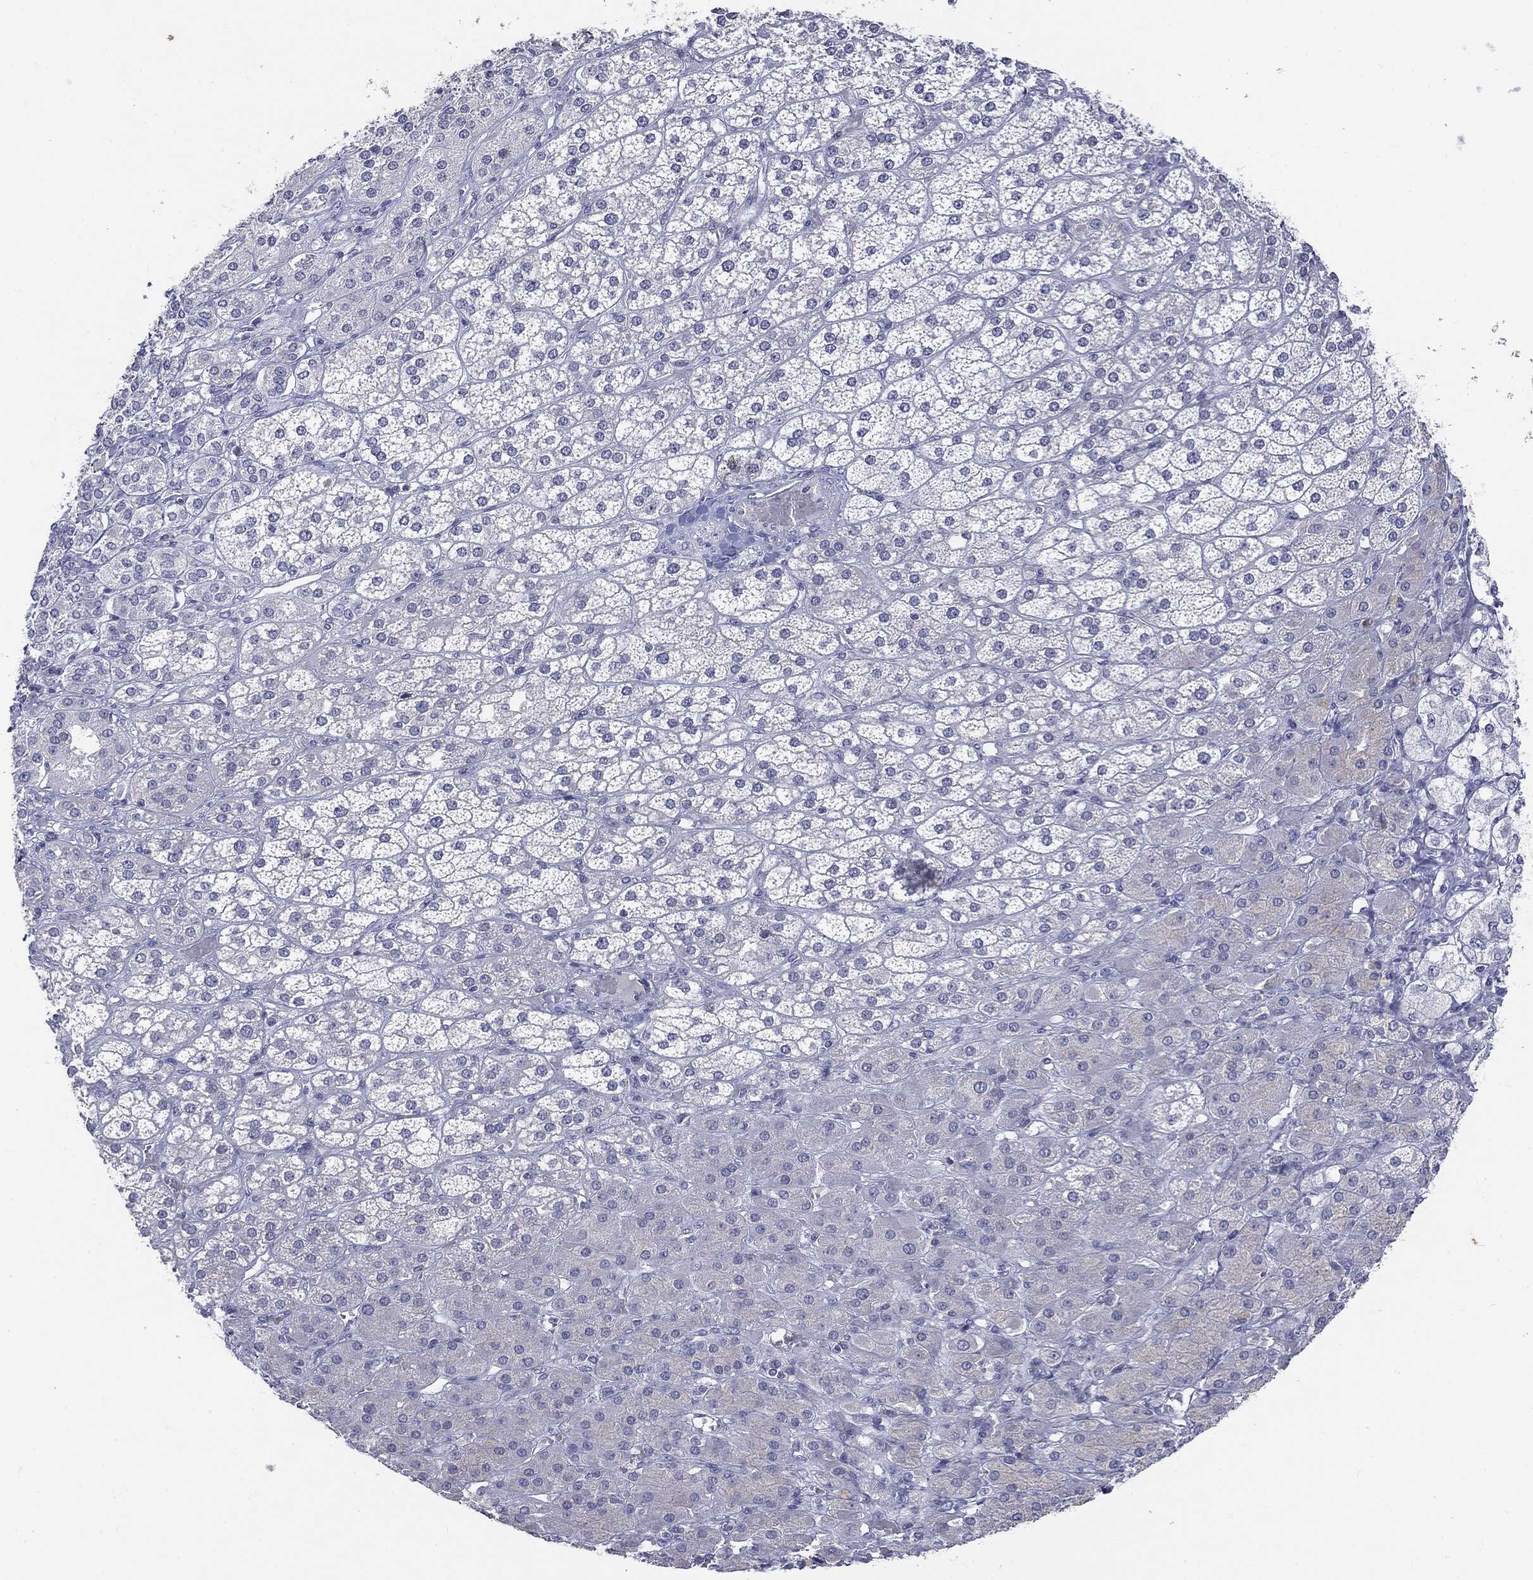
{"staining": {"intensity": "negative", "quantity": "none", "location": "none"}, "tissue": "adrenal gland", "cell_type": "Glandular cells", "image_type": "normal", "snomed": [{"axis": "morphology", "description": "Normal tissue, NOS"}, {"axis": "topography", "description": "Adrenal gland"}], "caption": "Immunohistochemistry (IHC) photomicrograph of benign adrenal gland stained for a protein (brown), which displays no positivity in glandular cells.", "gene": "CGB1", "patient": {"sex": "male", "age": 70}}